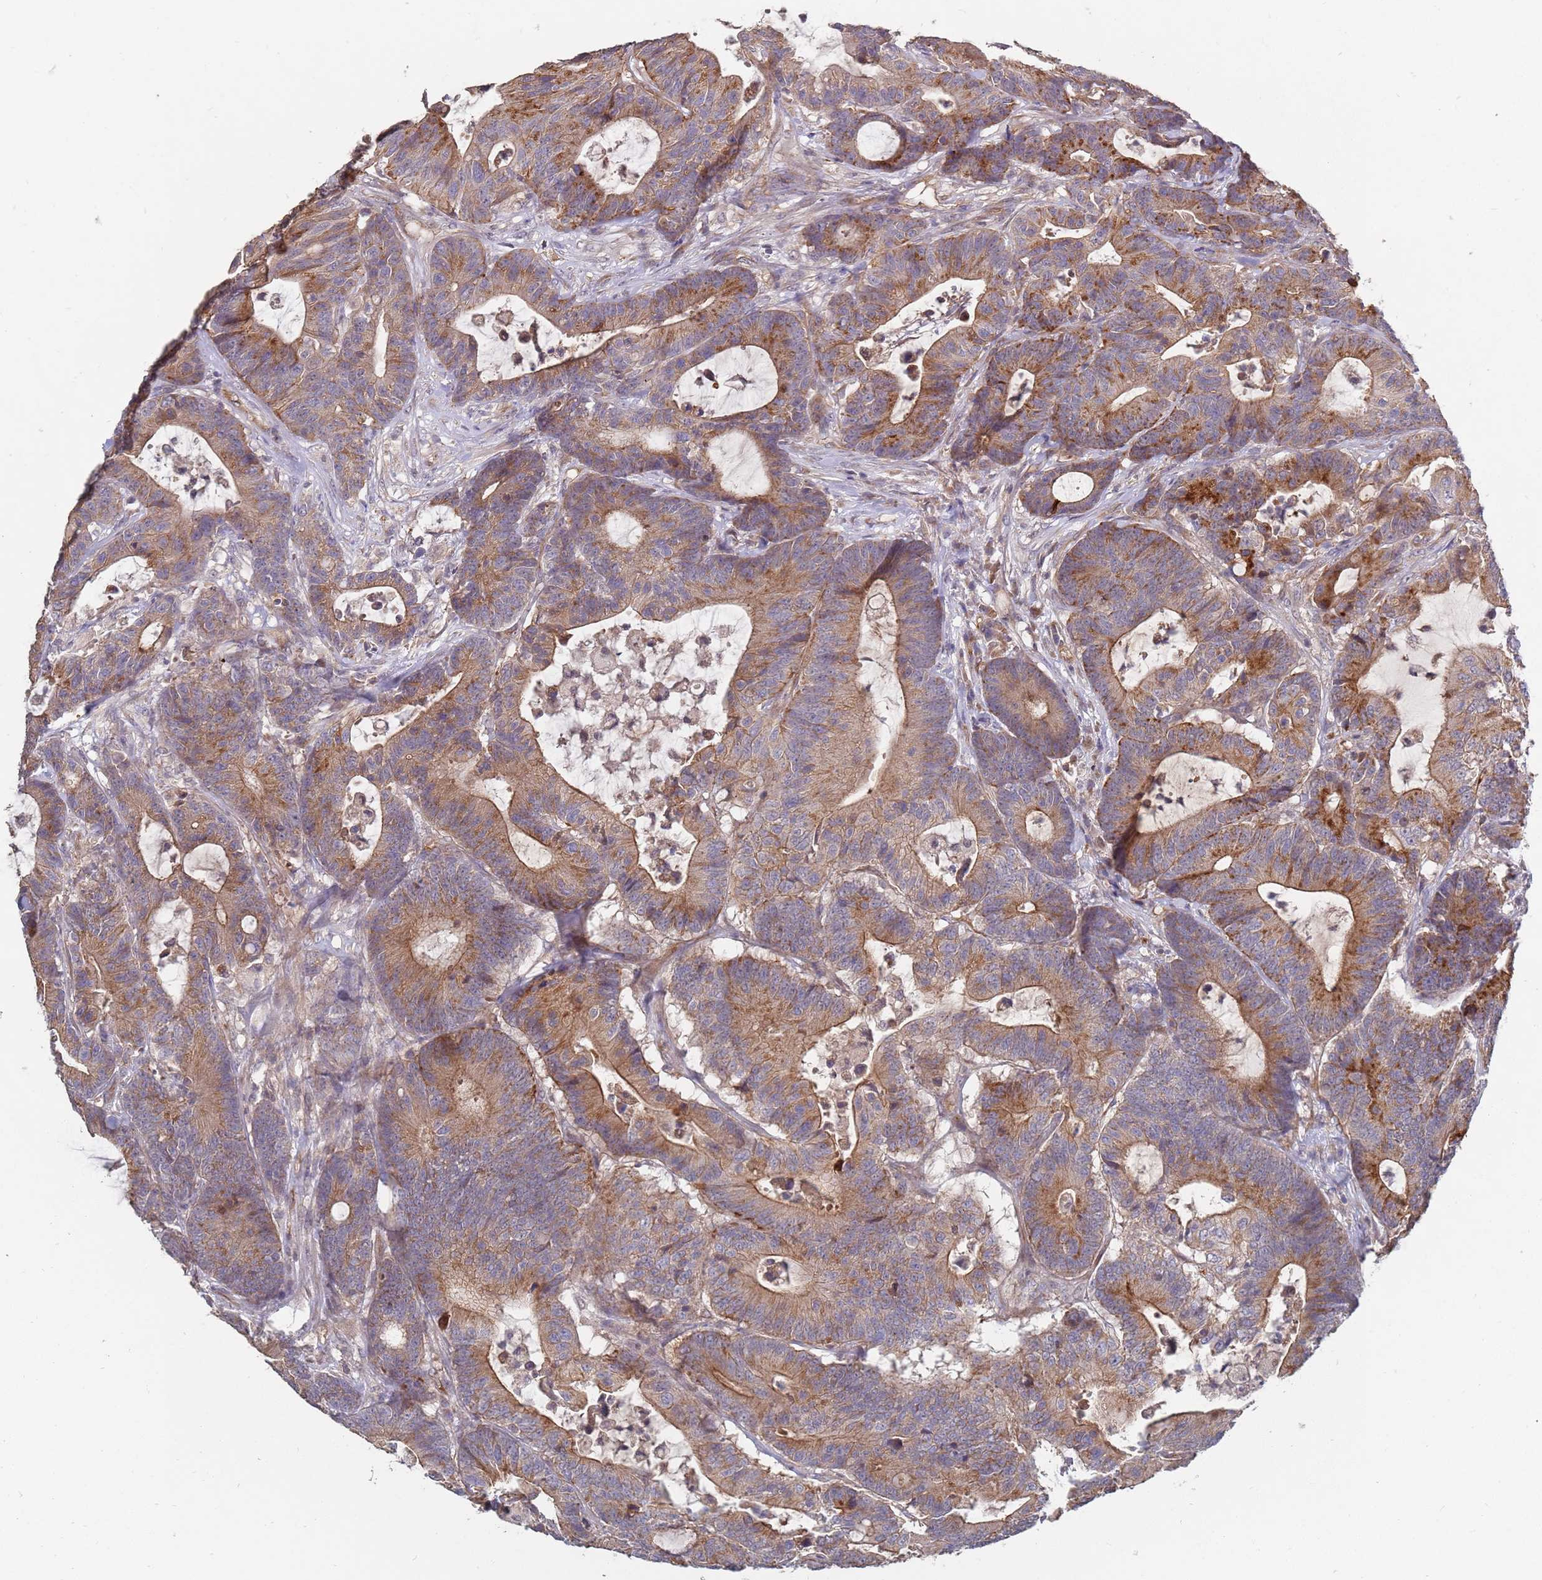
{"staining": {"intensity": "moderate", "quantity": ">75%", "location": "cytoplasmic/membranous"}, "tissue": "colorectal cancer", "cell_type": "Tumor cells", "image_type": "cancer", "snomed": [{"axis": "morphology", "description": "Adenocarcinoma, NOS"}, {"axis": "topography", "description": "Colon"}], "caption": "Tumor cells display medium levels of moderate cytoplasmic/membranous positivity in about >75% of cells in colorectal cancer.", "gene": "ABCB6", "patient": {"sex": "female", "age": 84}}